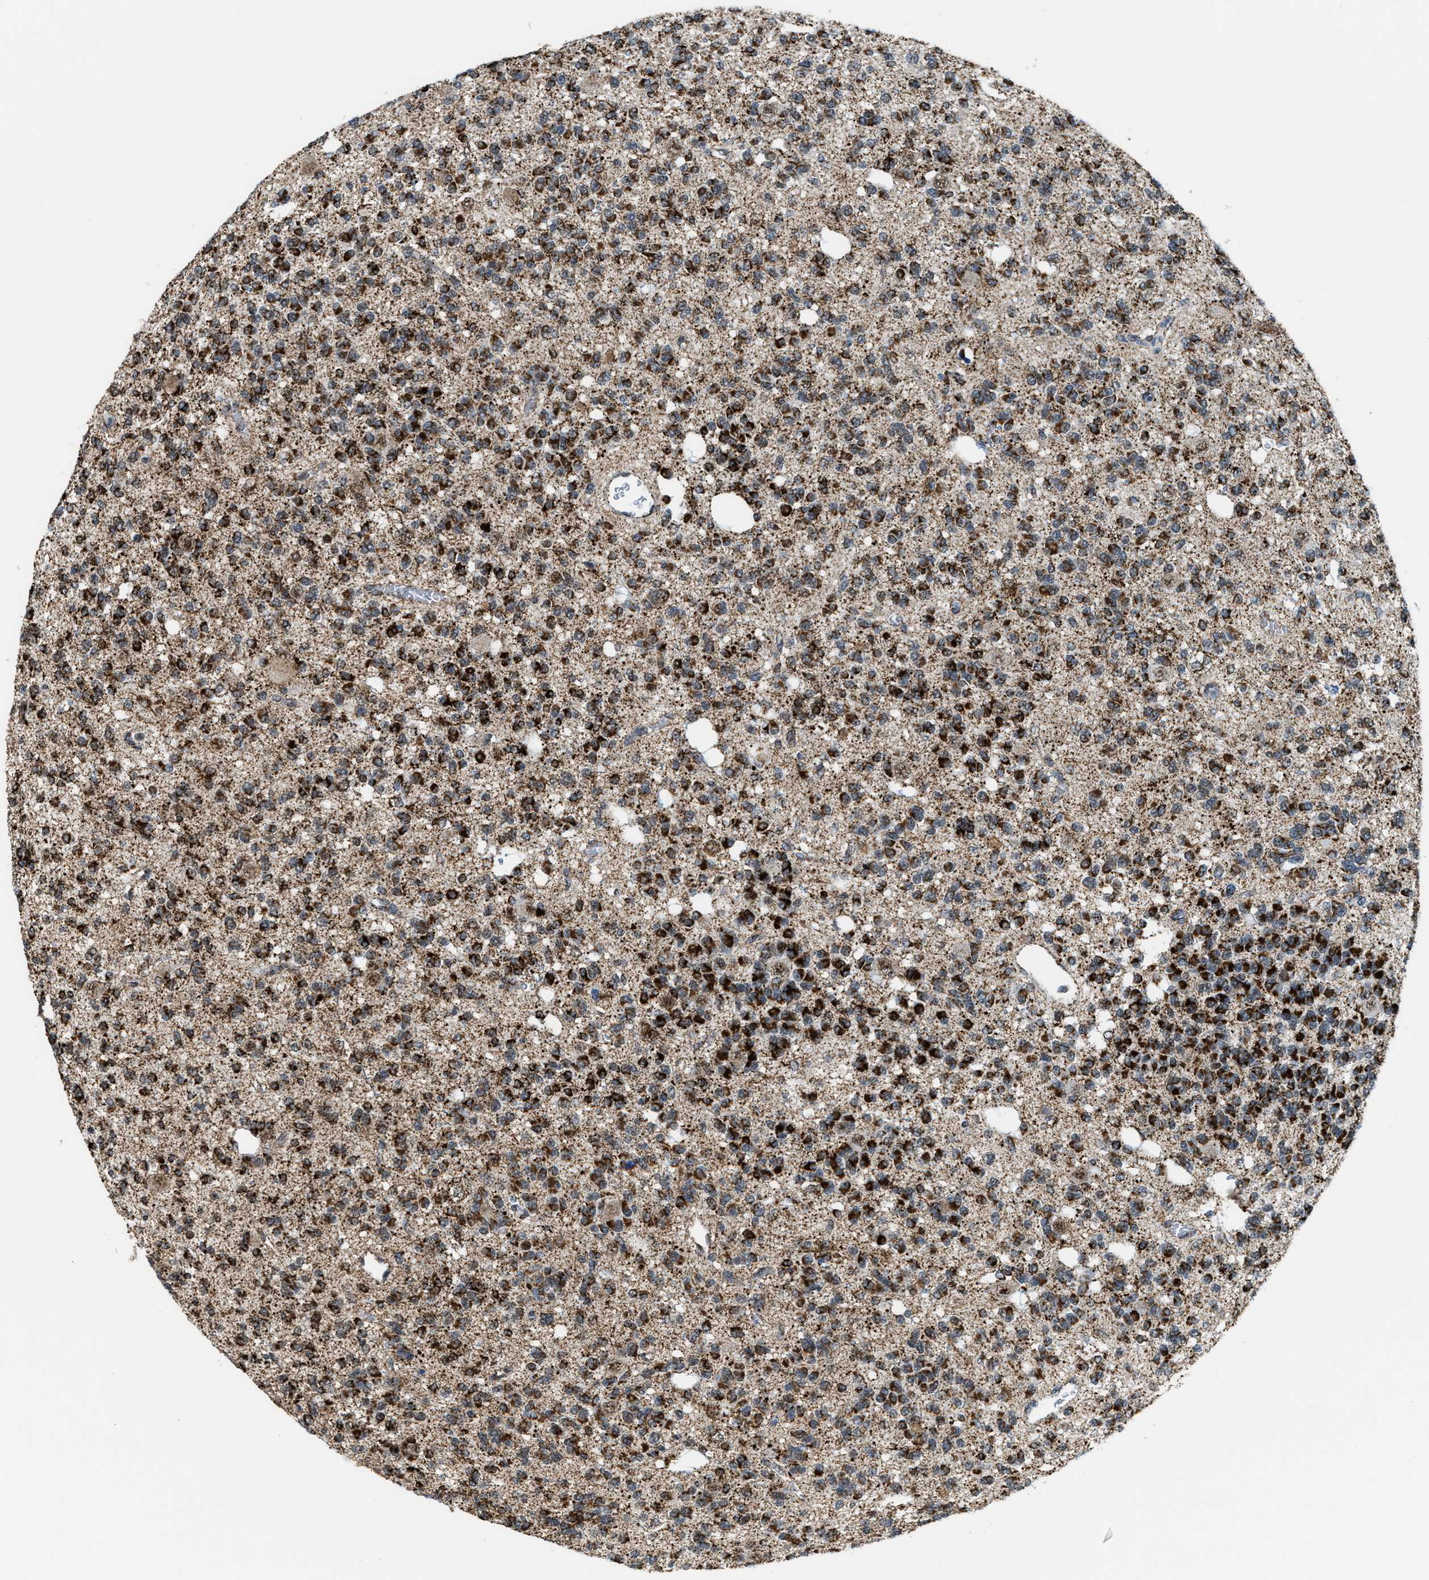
{"staining": {"intensity": "strong", "quantity": ">75%", "location": "cytoplasmic/membranous"}, "tissue": "glioma", "cell_type": "Tumor cells", "image_type": "cancer", "snomed": [{"axis": "morphology", "description": "Glioma, malignant, Low grade"}, {"axis": "topography", "description": "Brain"}], "caption": "The immunohistochemical stain shows strong cytoplasmic/membranous expression in tumor cells of glioma tissue. (Brightfield microscopy of DAB IHC at high magnification).", "gene": "HIBADH", "patient": {"sex": "male", "age": 38}}